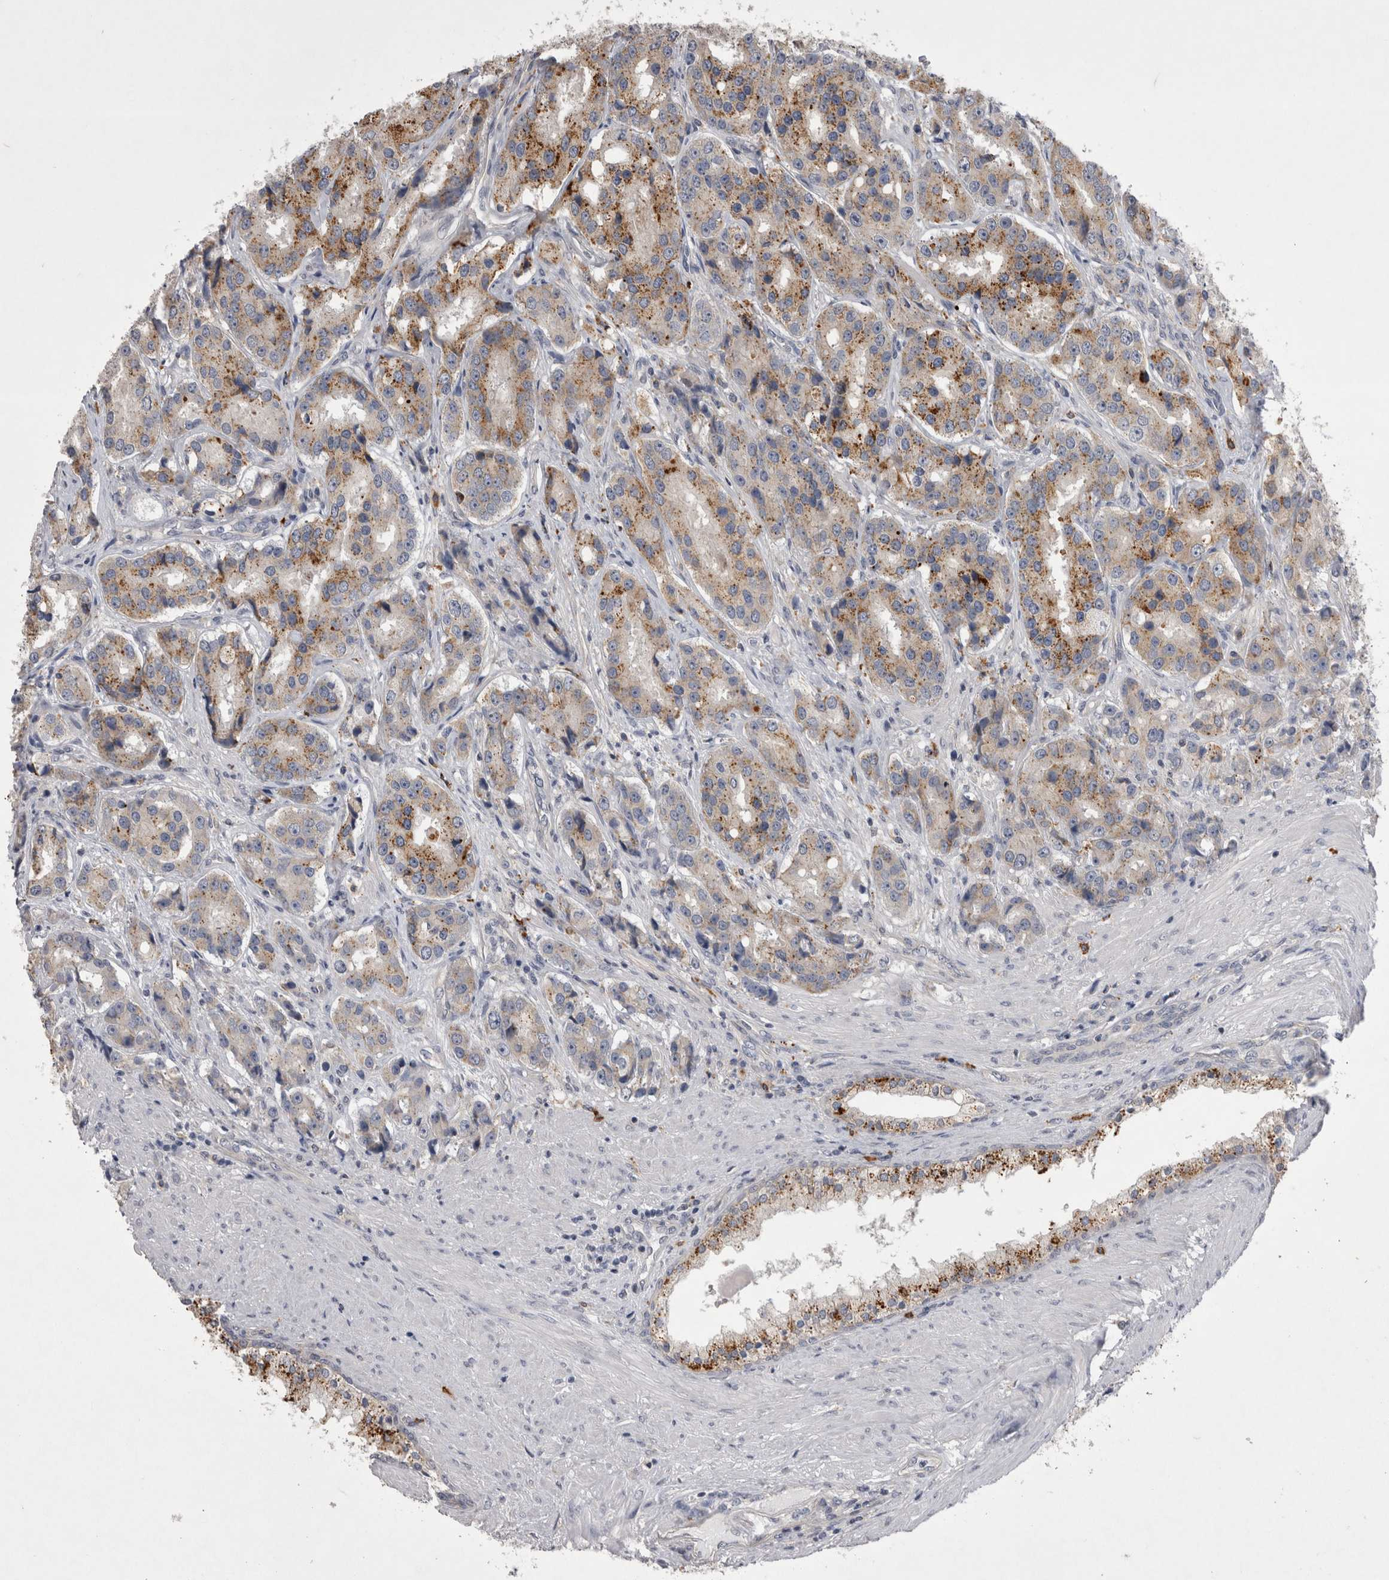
{"staining": {"intensity": "moderate", "quantity": ">75%", "location": "cytoplasmic/membranous"}, "tissue": "prostate cancer", "cell_type": "Tumor cells", "image_type": "cancer", "snomed": [{"axis": "morphology", "description": "Adenocarcinoma, High grade"}, {"axis": "topography", "description": "Prostate"}], "caption": "This is an image of immunohistochemistry staining of prostate cancer, which shows moderate positivity in the cytoplasmic/membranous of tumor cells.", "gene": "CTBS", "patient": {"sex": "male", "age": 60}}